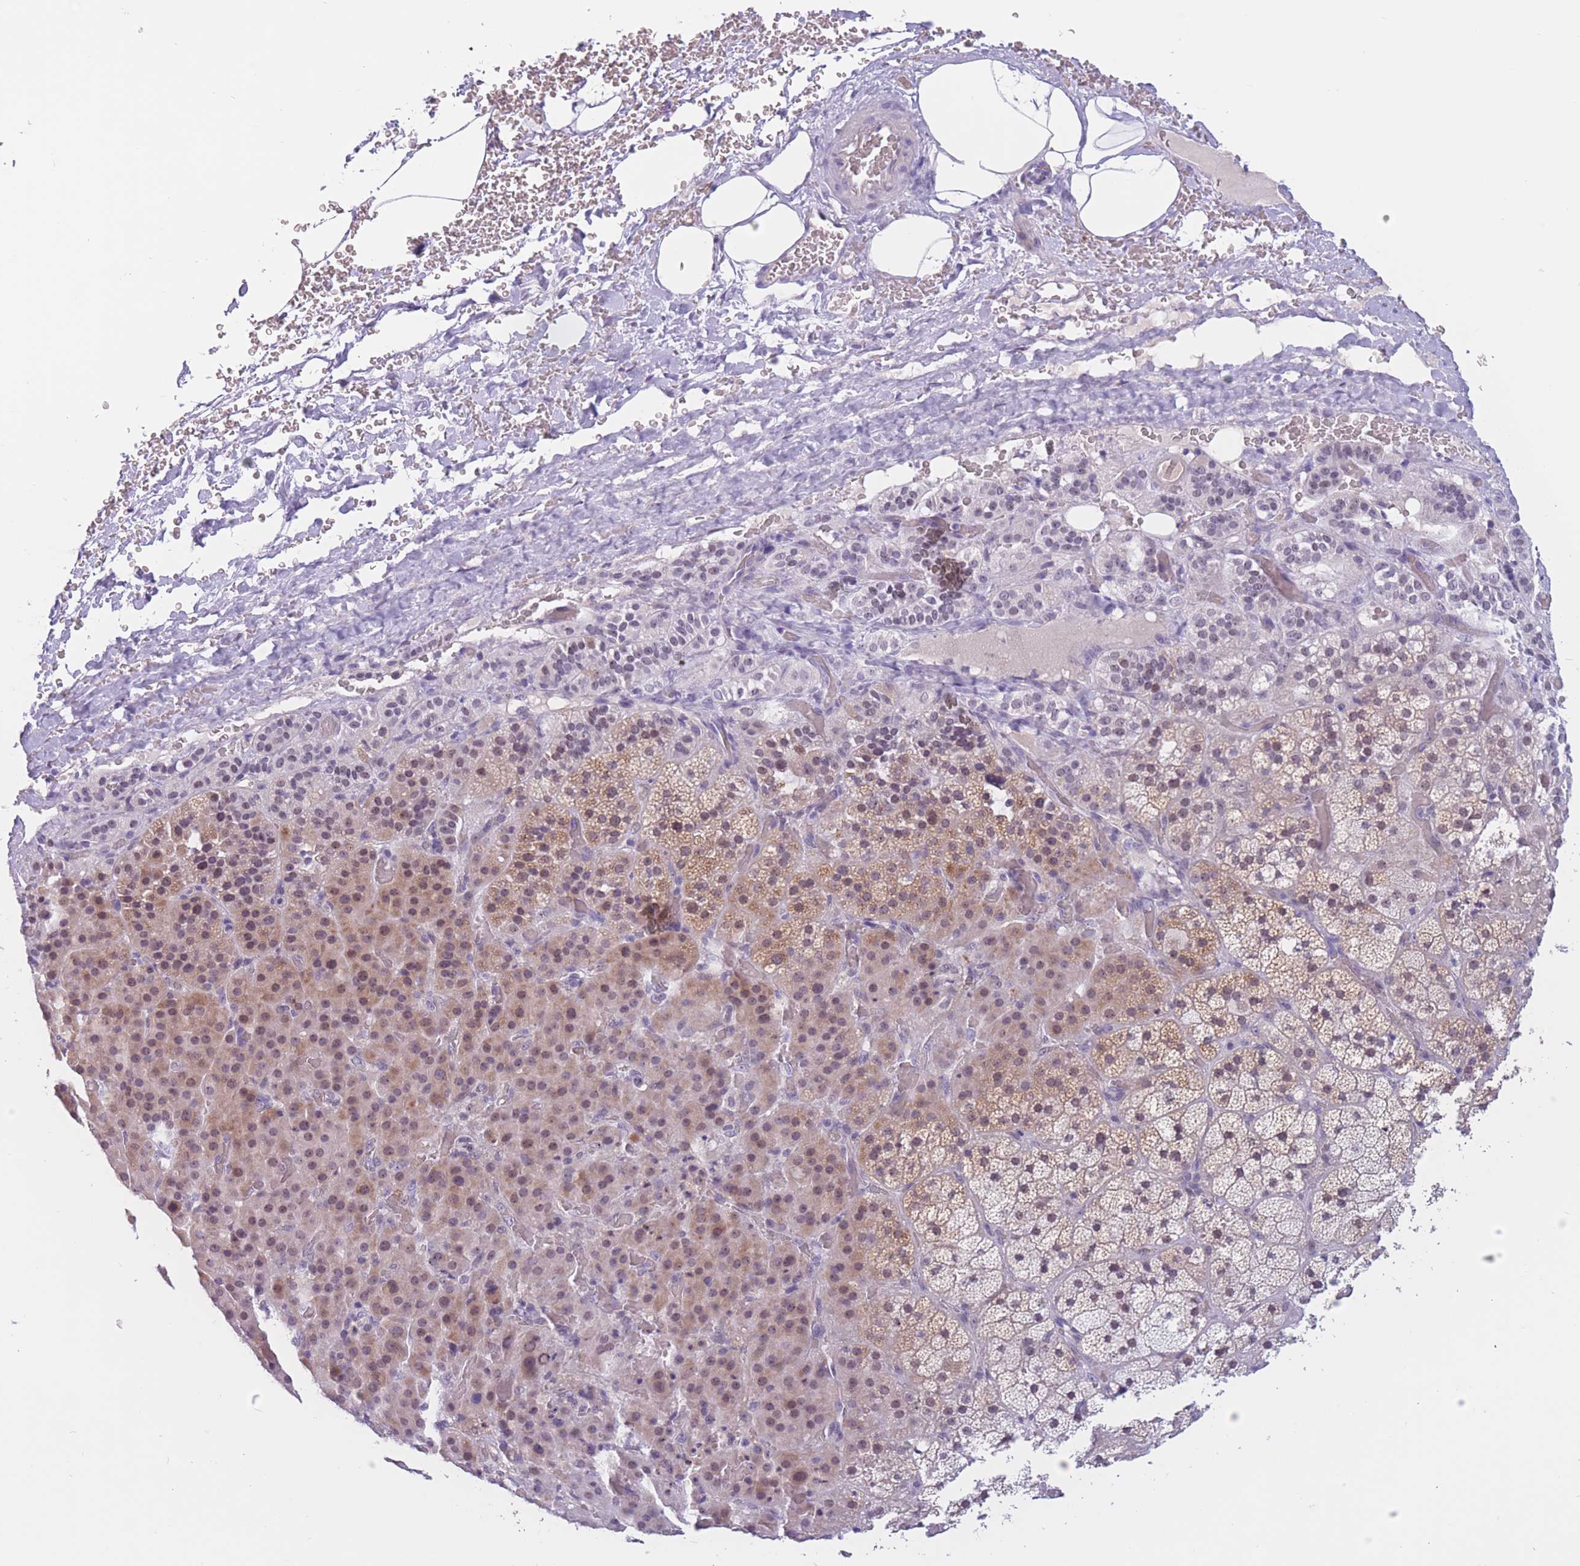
{"staining": {"intensity": "moderate", "quantity": ">75%", "location": "cytoplasmic/membranous,nuclear"}, "tissue": "adrenal gland", "cell_type": "Glandular cells", "image_type": "normal", "snomed": [{"axis": "morphology", "description": "Normal tissue, NOS"}, {"axis": "topography", "description": "Adrenal gland"}], "caption": "DAB (3,3'-diaminobenzidine) immunohistochemical staining of normal human adrenal gland demonstrates moderate cytoplasmic/membranous,nuclear protein staining in about >75% of glandular cells. The protein is stained brown, and the nuclei are stained in blue (DAB IHC with brightfield microscopy, high magnification).", "gene": "BOP1", "patient": {"sex": "male", "age": 57}}